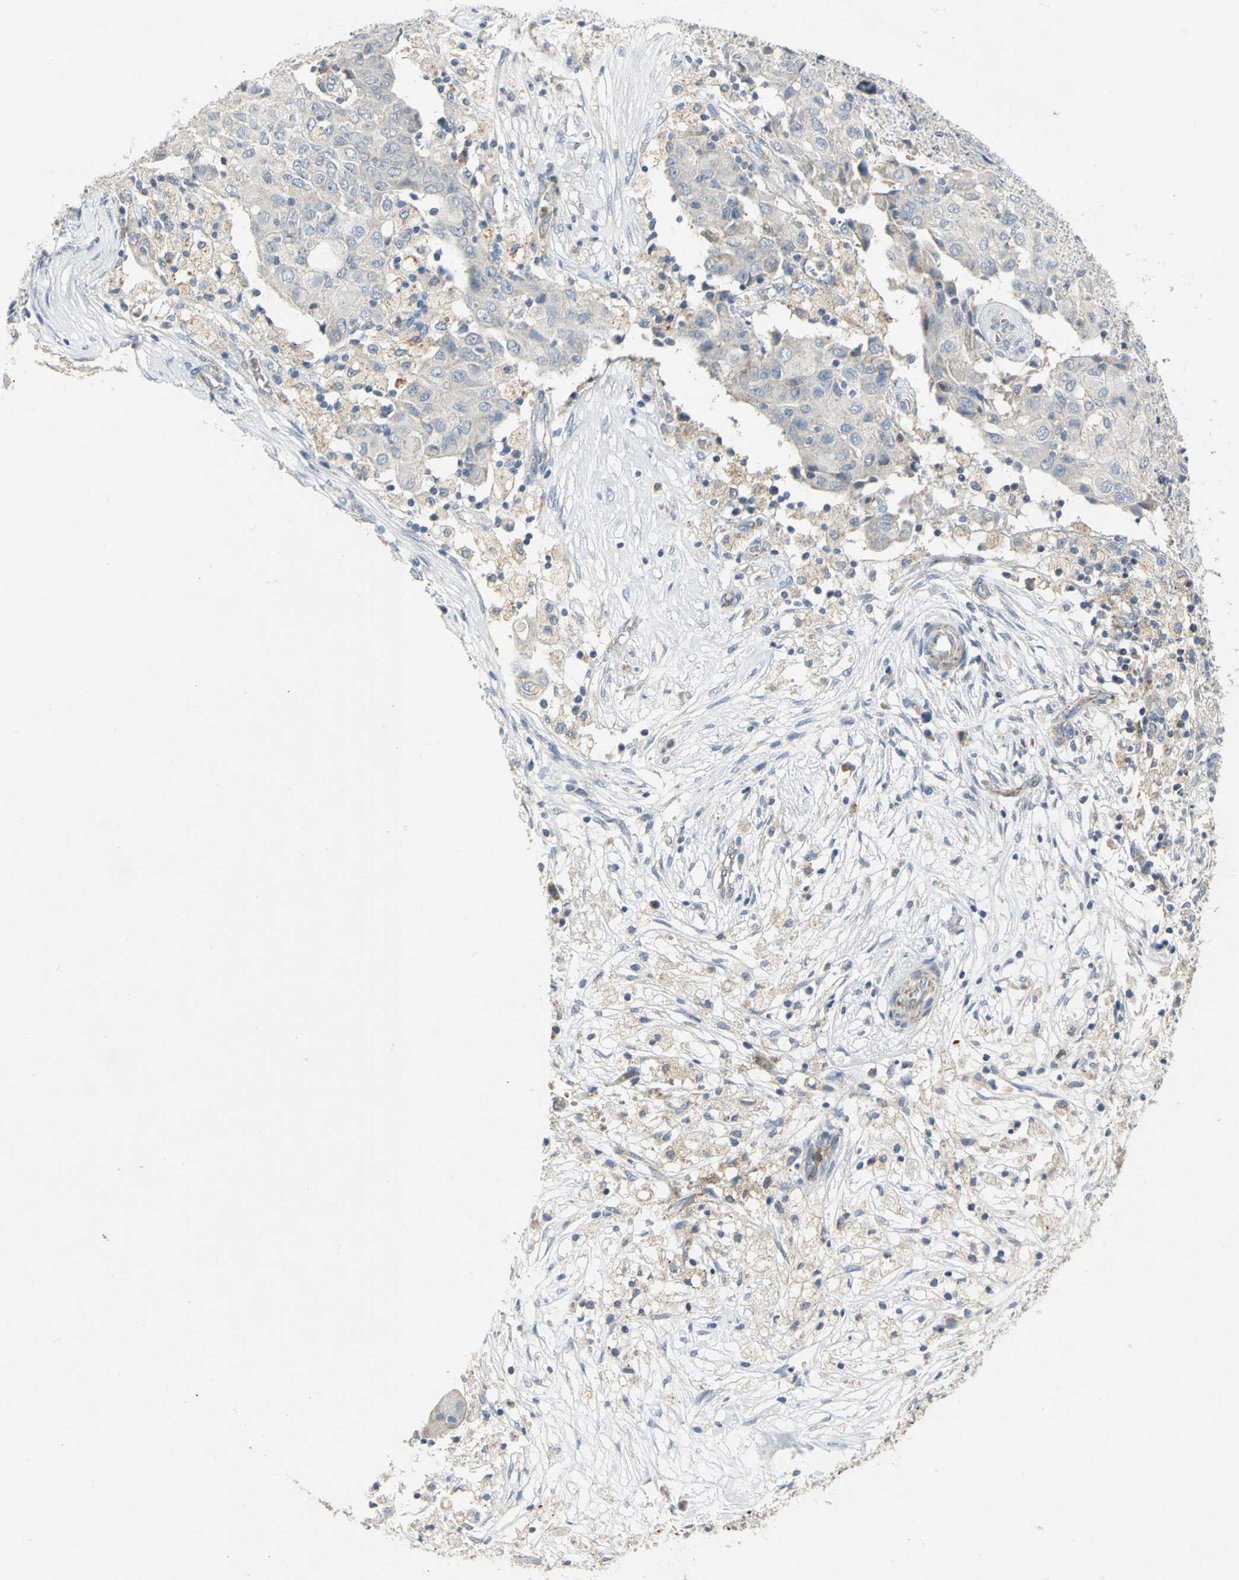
{"staining": {"intensity": "weak", "quantity": "<25%", "location": "cytoplasmic/membranous"}, "tissue": "ovarian cancer", "cell_type": "Tumor cells", "image_type": "cancer", "snomed": [{"axis": "morphology", "description": "Carcinoma, endometroid"}, {"axis": "topography", "description": "Ovary"}], "caption": "Immunohistochemistry (IHC) micrograph of neoplastic tissue: ovarian cancer stained with DAB demonstrates no significant protein staining in tumor cells.", "gene": "SPPL2B", "patient": {"sex": "female", "age": 42}}